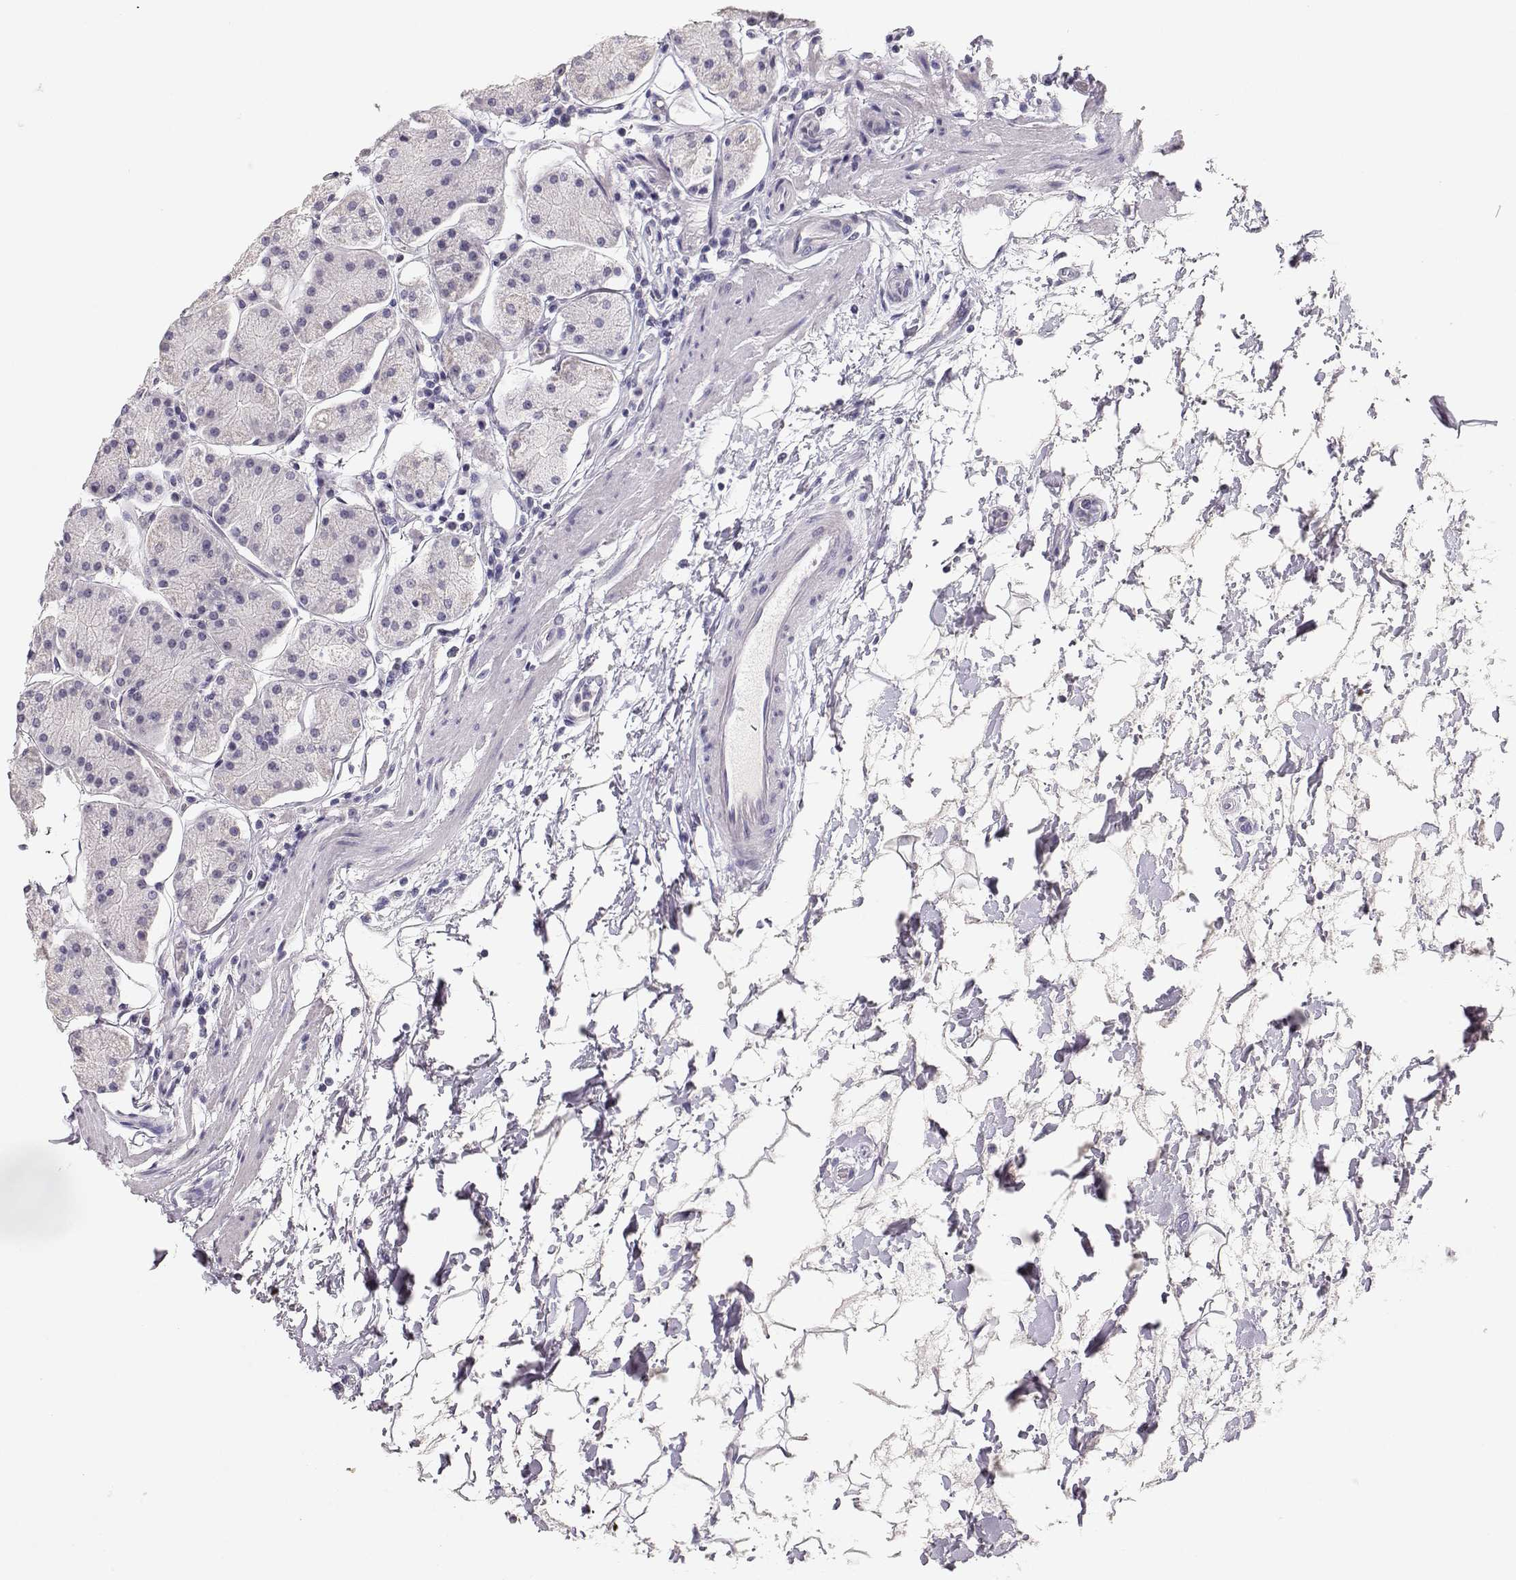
{"staining": {"intensity": "negative", "quantity": "none", "location": "none"}, "tissue": "stomach", "cell_type": "Glandular cells", "image_type": "normal", "snomed": [{"axis": "morphology", "description": "Normal tissue, NOS"}, {"axis": "topography", "description": "Stomach"}], "caption": "DAB (3,3'-diaminobenzidine) immunohistochemical staining of unremarkable stomach shows no significant positivity in glandular cells. (Stains: DAB immunohistochemistry with hematoxylin counter stain, Microscopy: brightfield microscopy at high magnification).", "gene": "MAGEC1", "patient": {"sex": "male", "age": 54}}